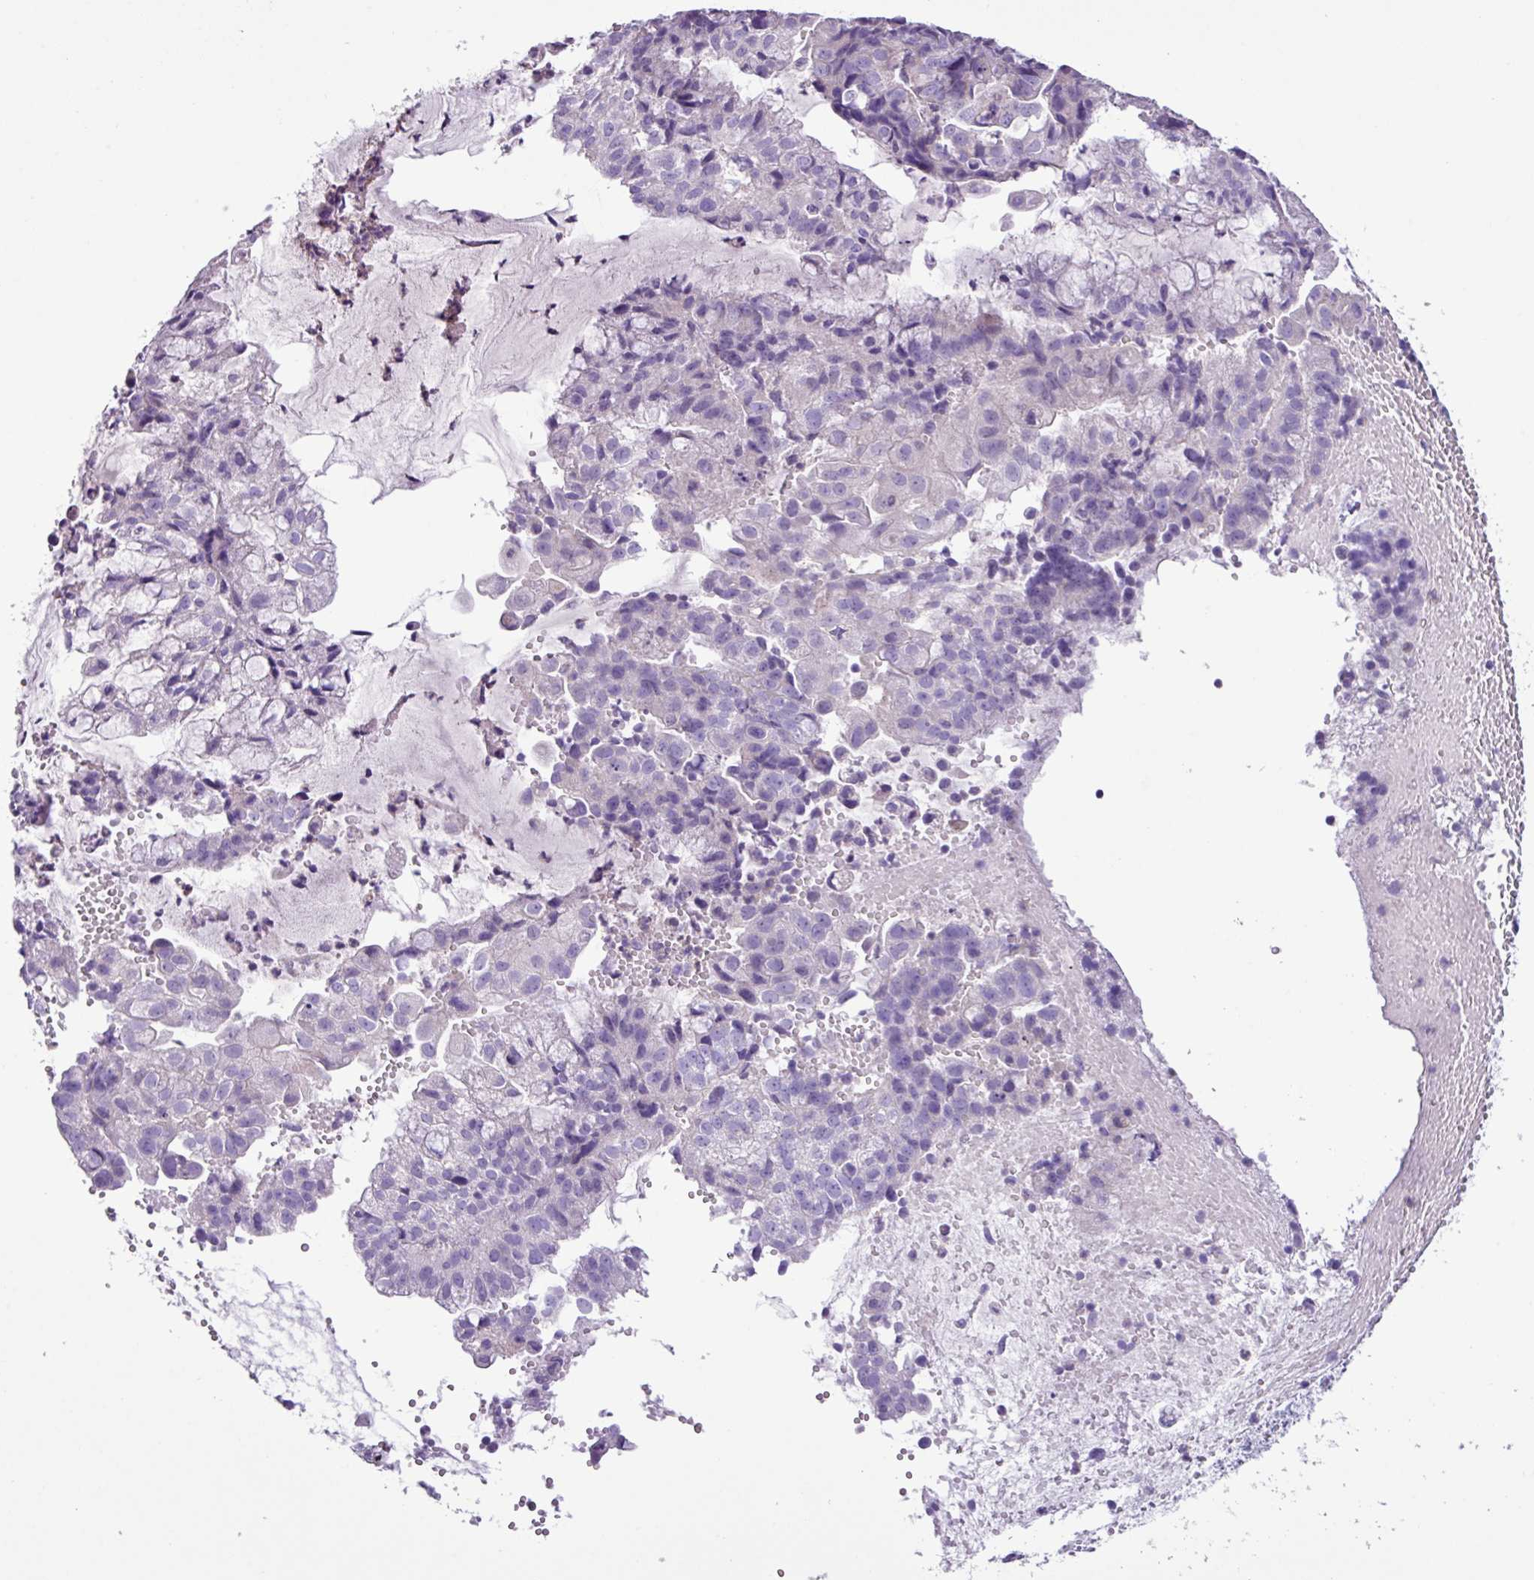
{"staining": {"intensity": "negative", "quantity": "none", "location": "none"}, "tissue": "endometrial cancer", "cell_type": "Tumor cells", "image_type": "cancer", "snomed": [{"axis": "morphology", "description": "Adenocarcinoma, NOS"}, {"axis": "topography", "description": "Endometrium"}], "caption": "Endometrial cancer was stained to show a protein in brown. There is no significant staining in tumor cells.", "gene": "CYSTM1", "patient": {"sex": "female", "age": 76}}